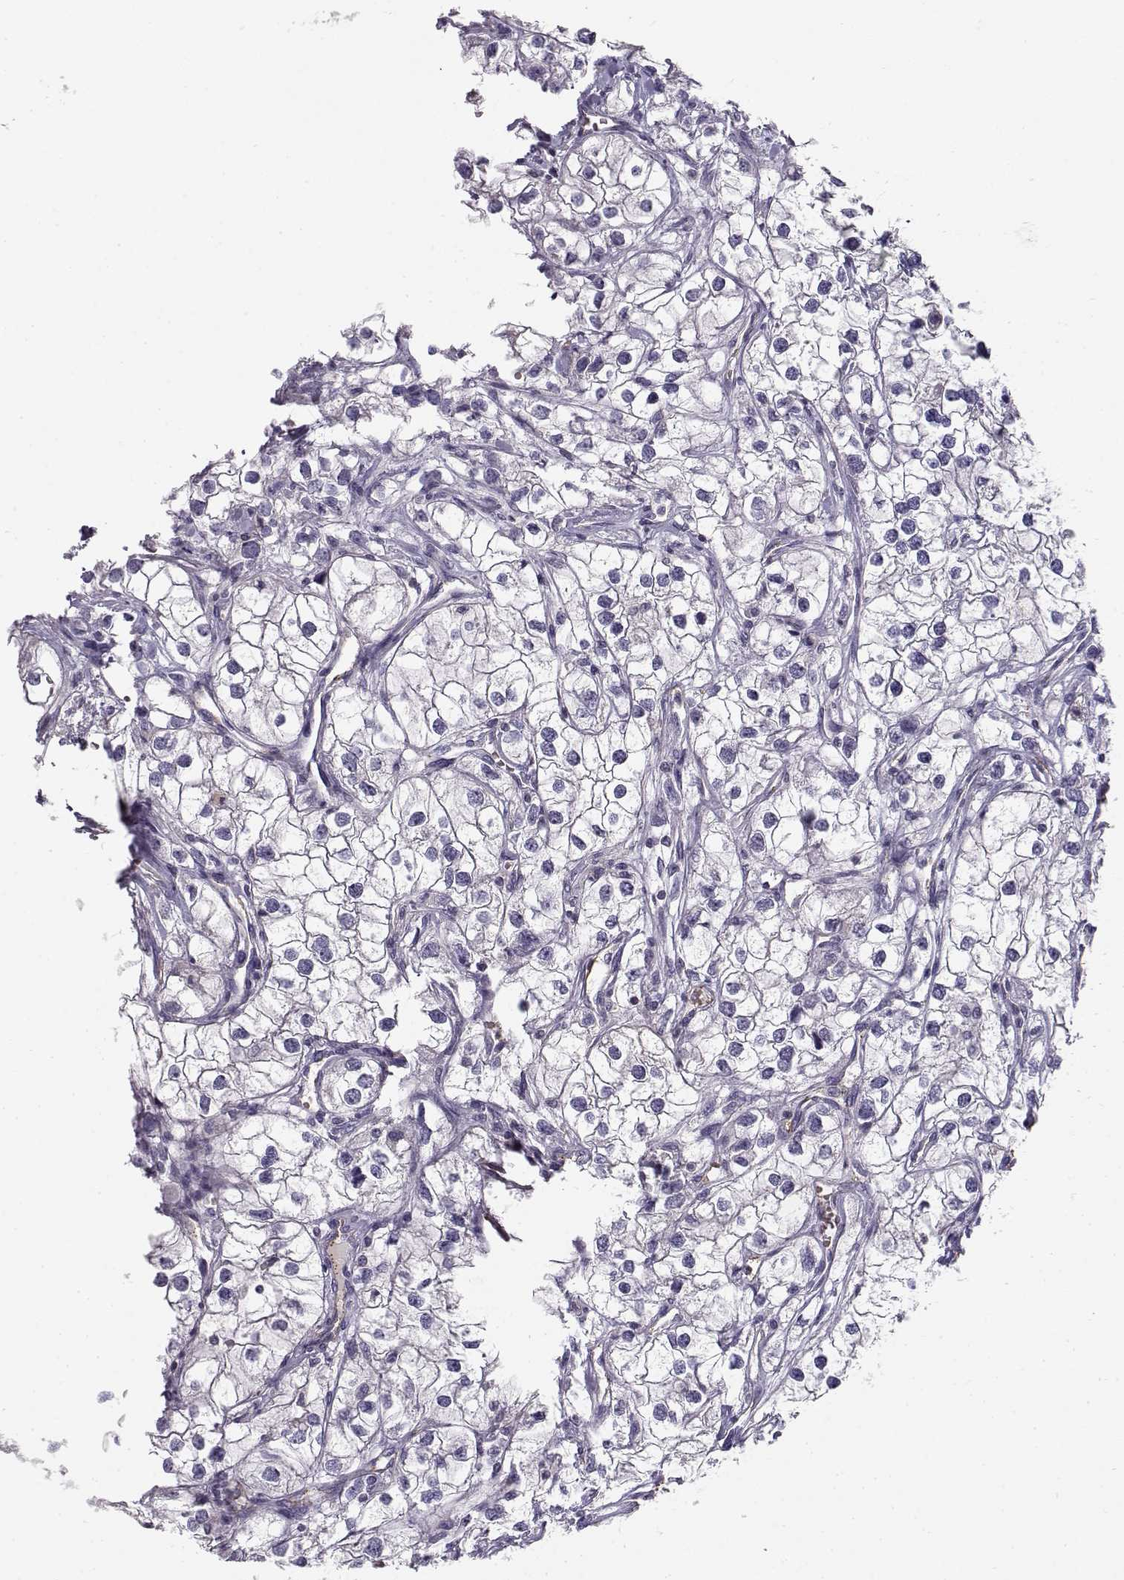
{"staining": {"intensity": "negative", "quantity": "none", "location": "none"}, "tissue": "renal cancer", "cell_type": "Tumor cells", "image_type": "cancer", "snomed": [{"axis": "morphology", "description": "Adenocarcinoma, NOS"}, {"axis": "topography", "description": "Kidney"}], "caption": "A histopathology image of human renal cancer (adenocarcinoma) is negative for staining in tumor cells.", "gene": "MYO1A", "patient": {"sex": "male", "age": 59}}